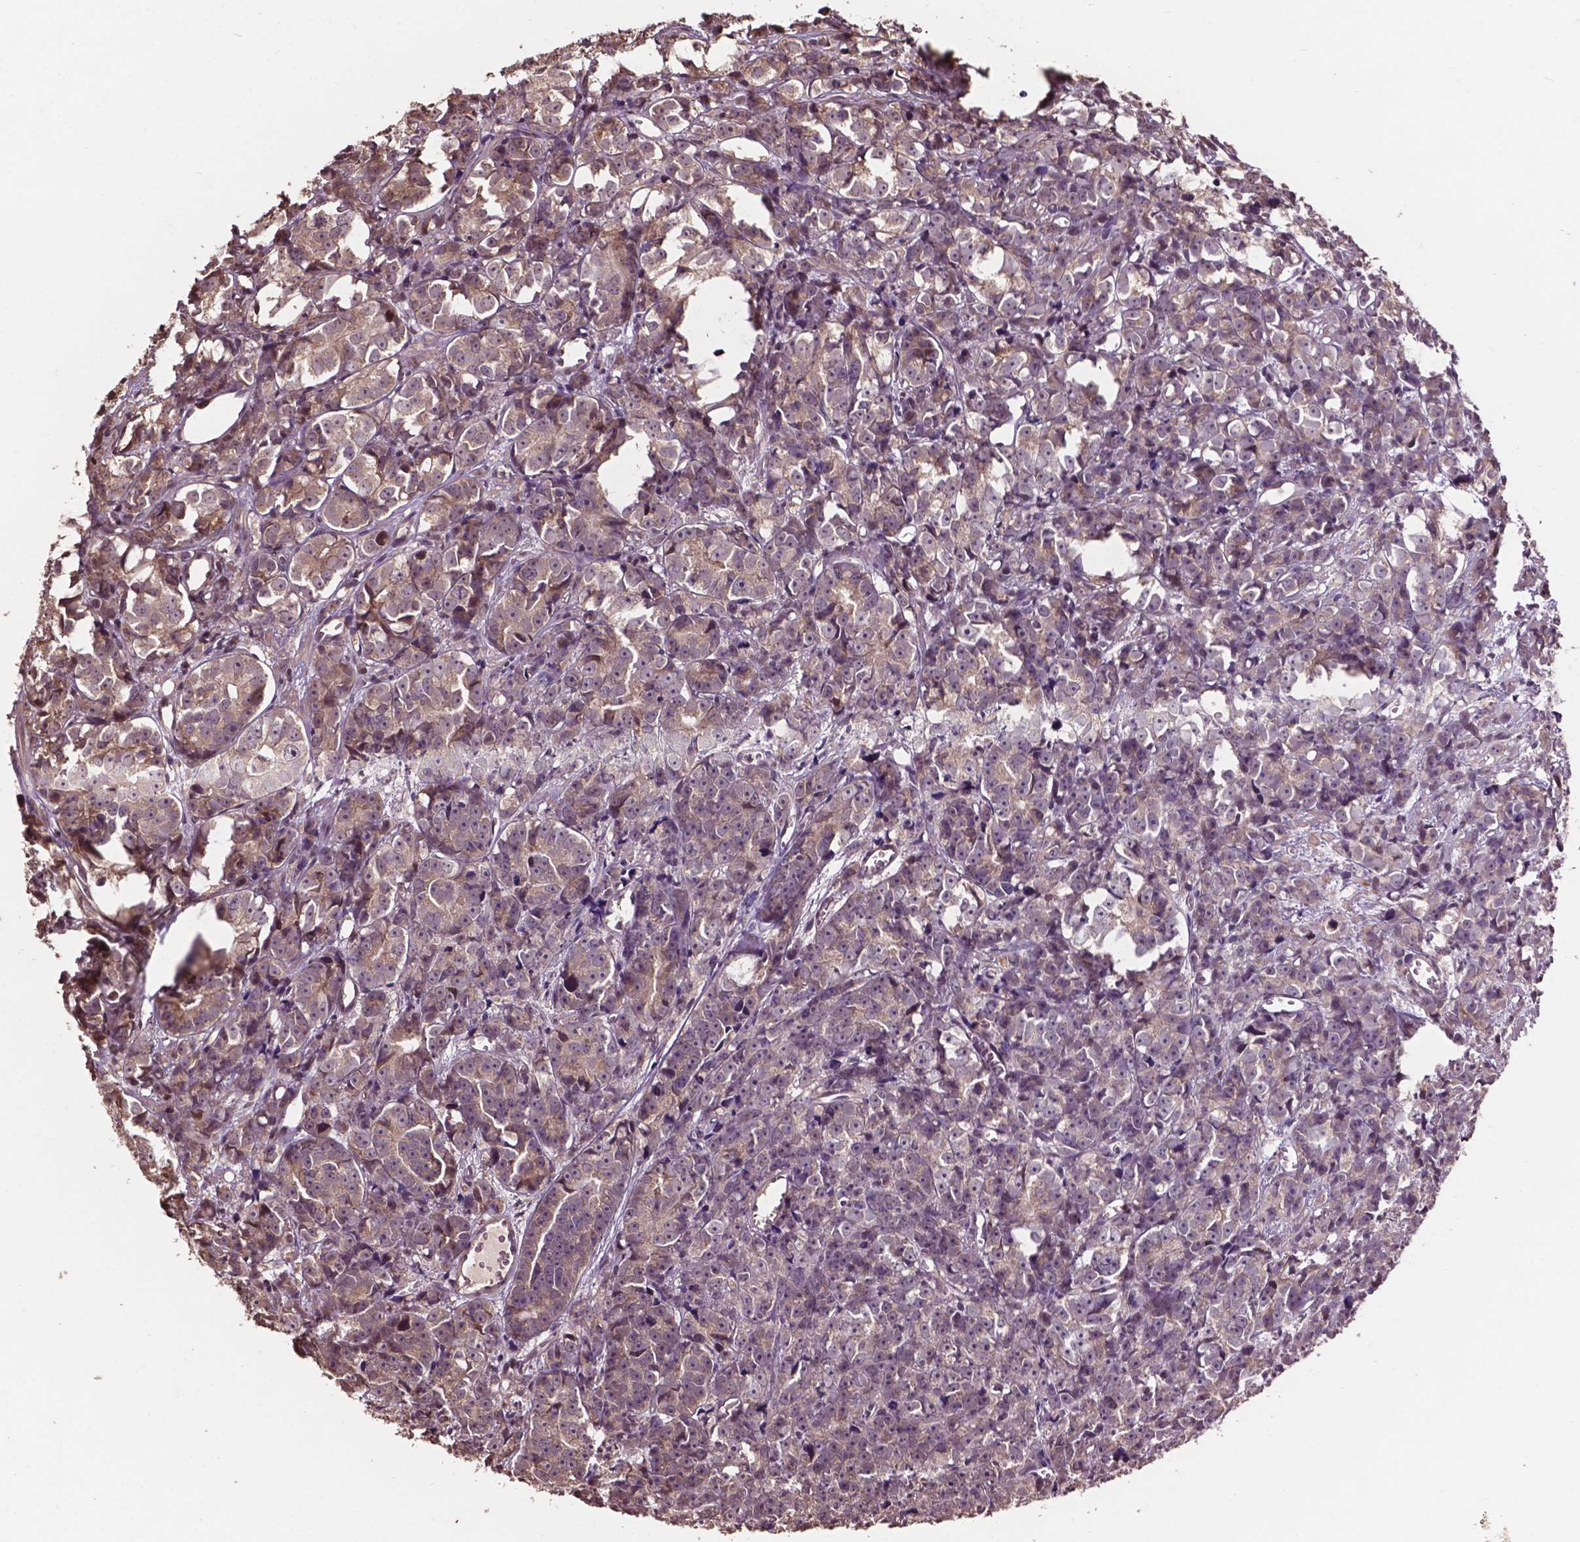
{"staining": {"intensity": "weak", "quantity": "25%-75%", "location": "cytoplasmic/membranous,nuclear"}, "tissue": "prostate cancer", "cell_type": "Tumor cells", "image_type": "cancer", "snomed": [{"axis": "morphology", "description": "Adenocarcinoma, High grade"}, {"axis": "topography", "description": "Prostate"}], "caption": "Immunohistochemistry (IHC) of human prostate cancer (high-grade adenocarcinoma) shows low levels of weak cytoplasmic/membranous and nuclear expression in approximately 25%-75% of tumor cells.", "gene": "GLRA2", "patient": {"sex": "male", "age": 77}}